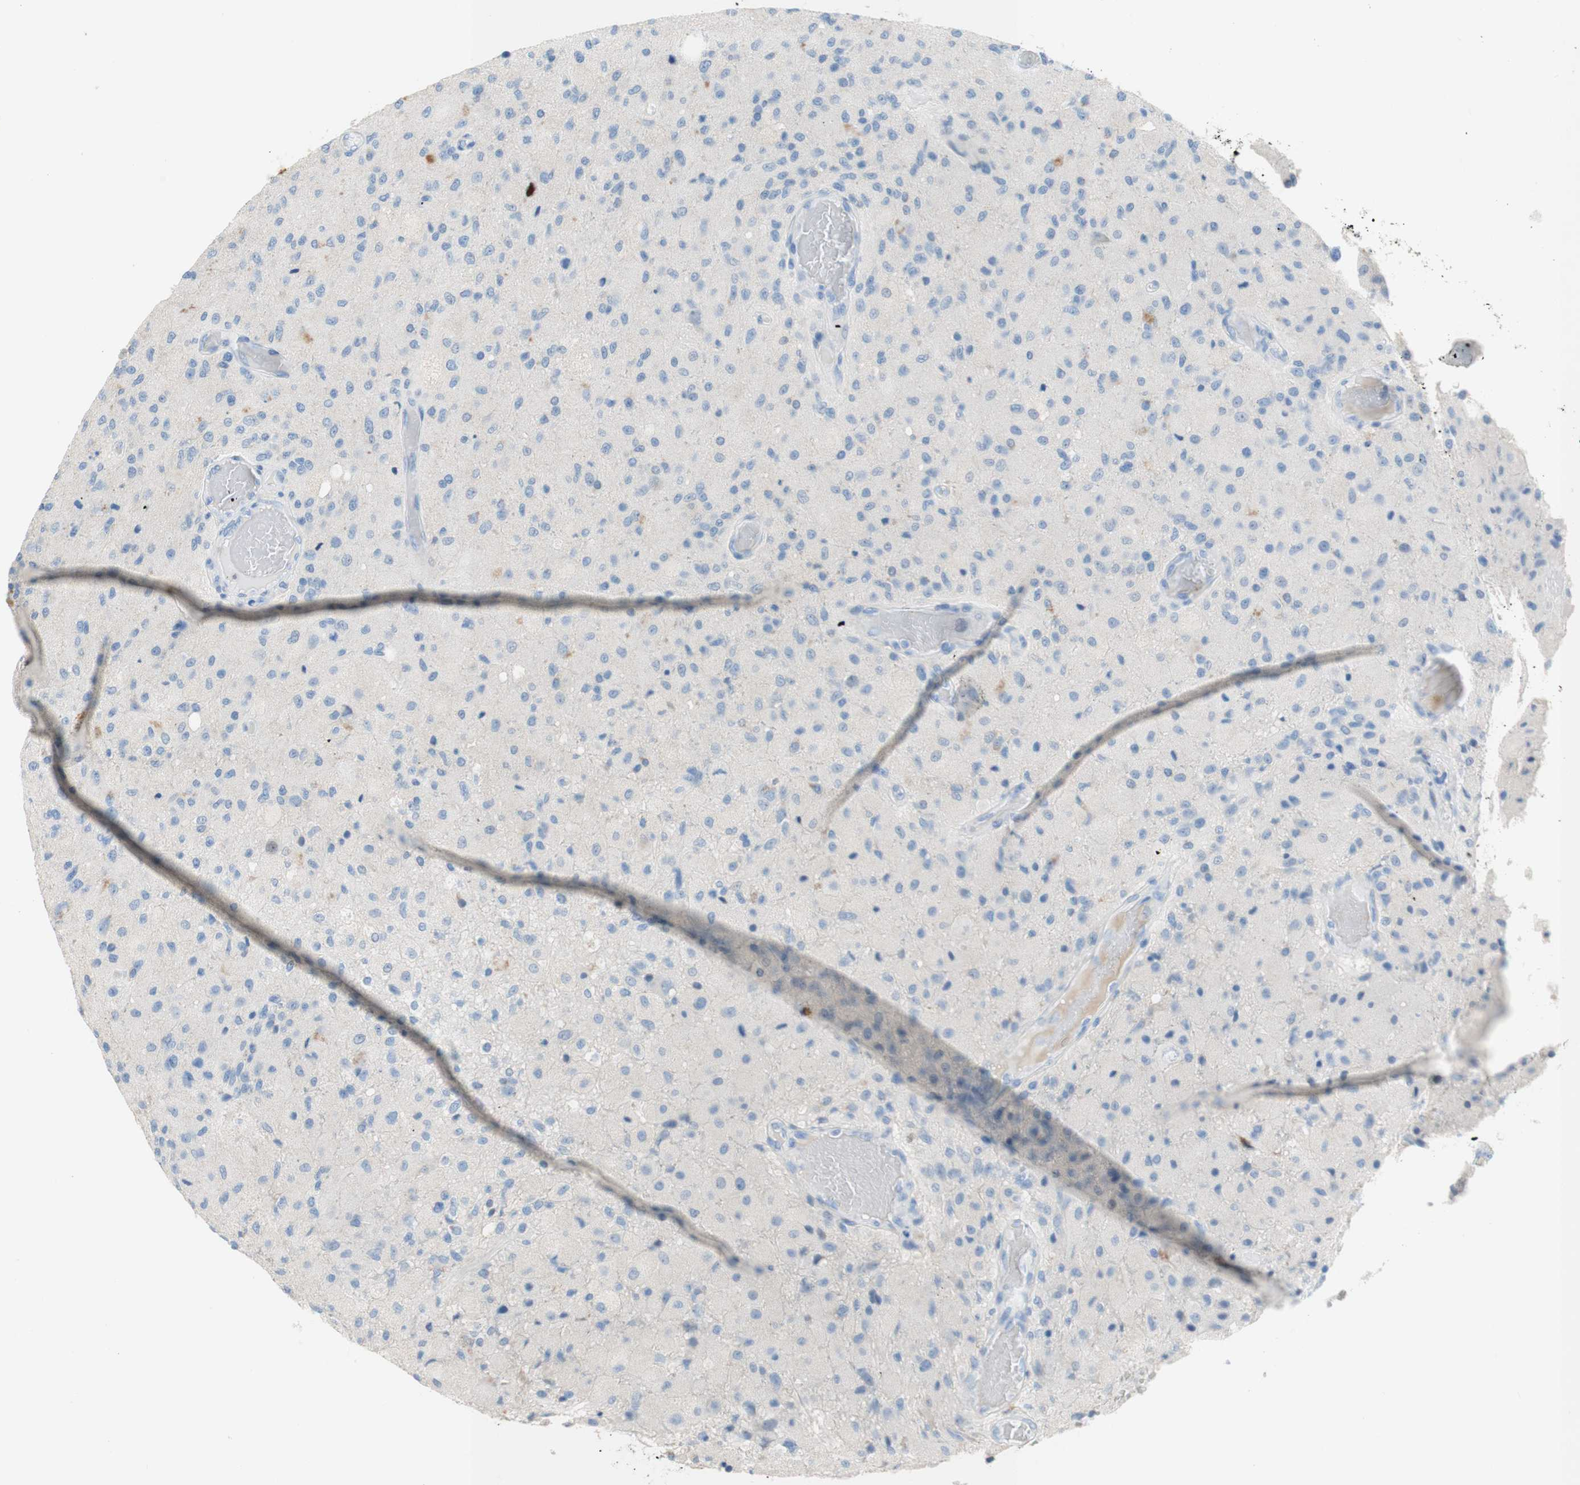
{"staining": {"intensity": "negative", "quantity": "none", "location": "none"}, "tissue": "glioma", "cell_type": "Tumor cells", "image_type": "cancer", "snomed": [{"axis": "morphology", "description": "Normal tissue, NOS"}, {"axis": "morphology", "description": "Glioma, malignant, High grade"}, {"axis": "topography", "description": "Cerebral cortex"}], "caption": "Immunohistochemistry (IHC) photomicrograph of human high-grade glioma (malignant) stained for a protein (brown), which displays no positivity in tumor cells.", "gene": "POLR2J3", "patient": {"sex": "male", "age": 77}}